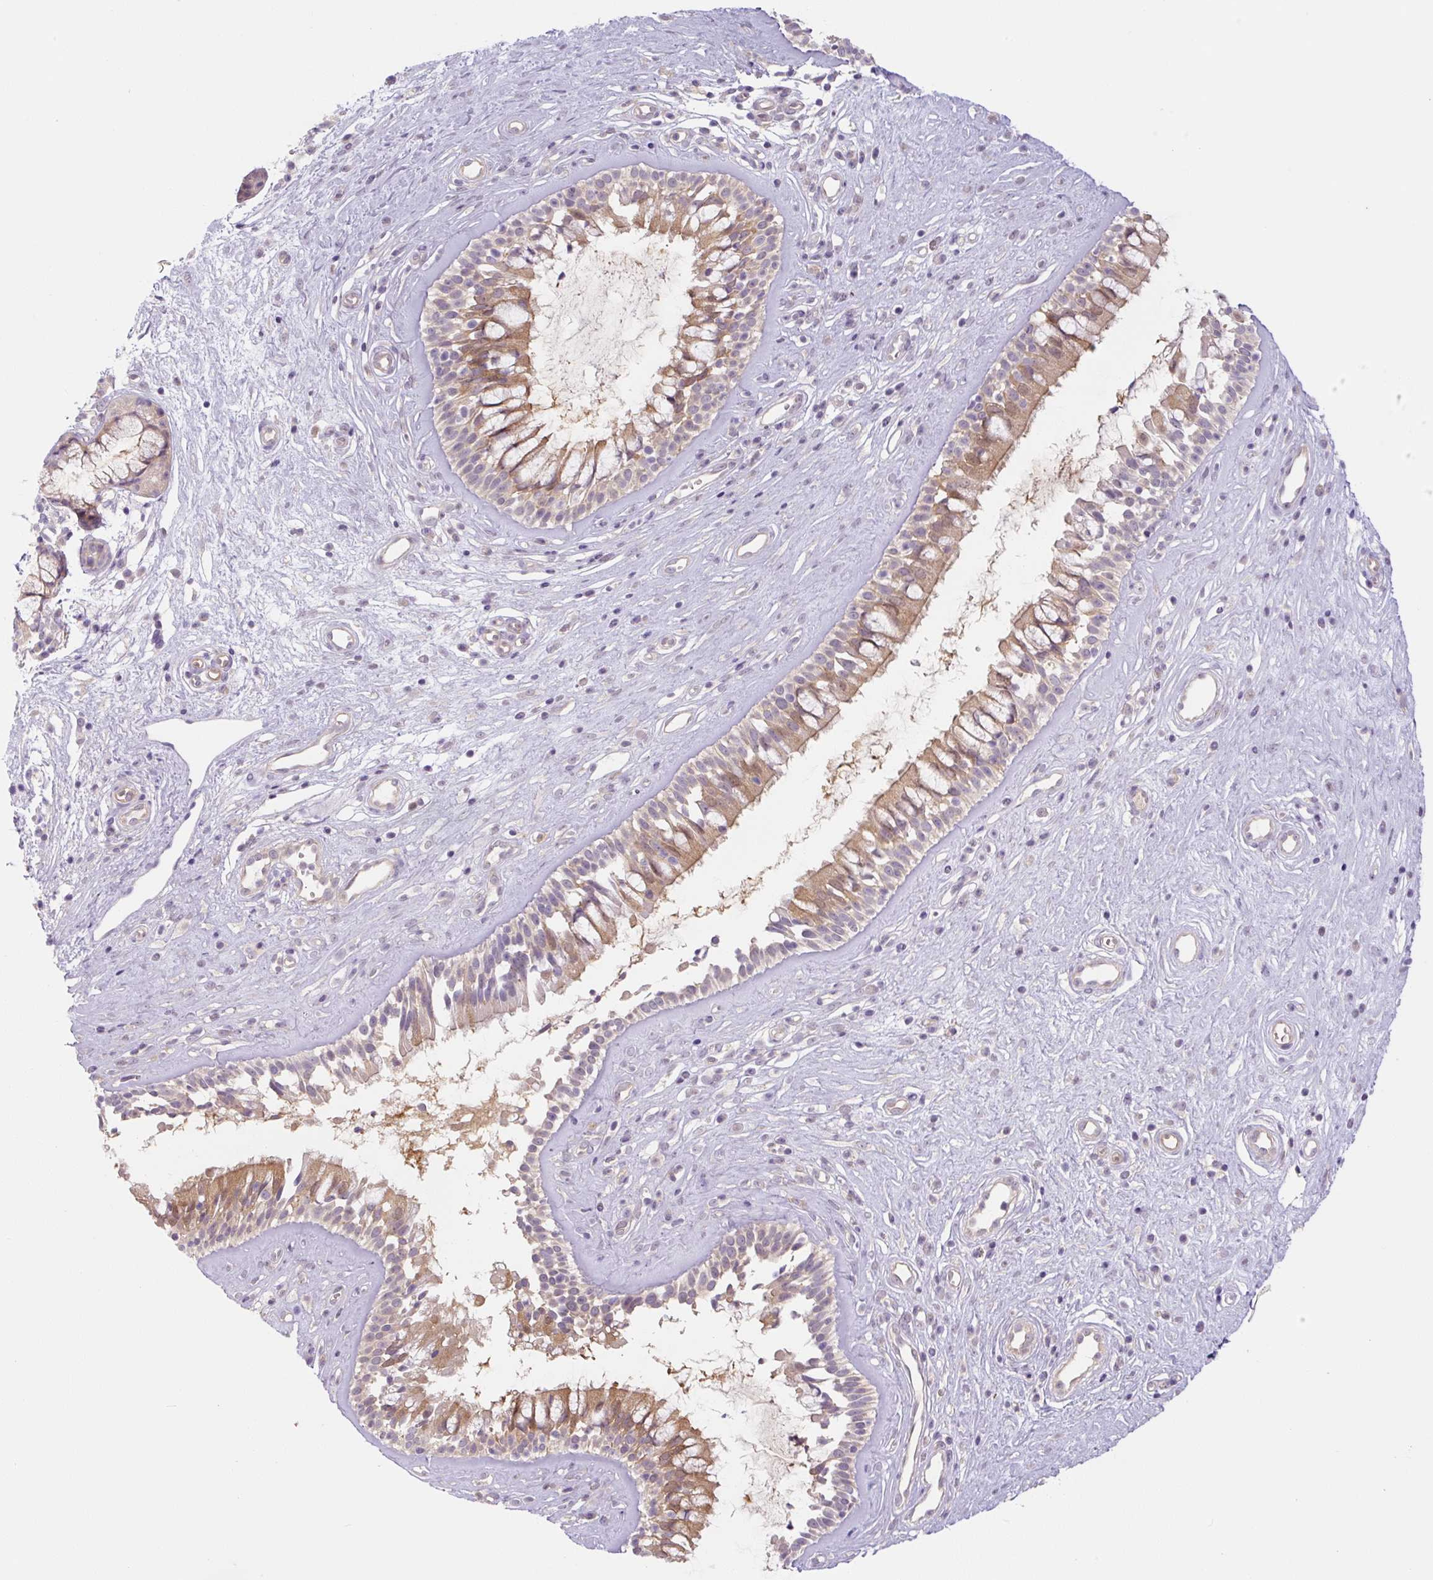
{"staining": {"intensity": "moderate", "quantity": "25%-75%", "location": "cytoplasmic/membranous"}, "tissue": "nasopharynx", "cell_type": "Respiratory epithelial cells", "image_type": "normal", "snomed": [{"axis": "morphology", "description": "Normal tissue, NOS"}, {"axis": "topography", "description": "Nasopharynx"}], "caption": "Immunohistochemistry micrograph of normal nasopharynx stained for a protein (brown), which reveals medium levels of moderate cytoplasmic/membranous expression in approximately 25%-75% of respiratory epithelial cells.", "gene": "SPSB2", "patient": {"sex": "male", "age": 32}}